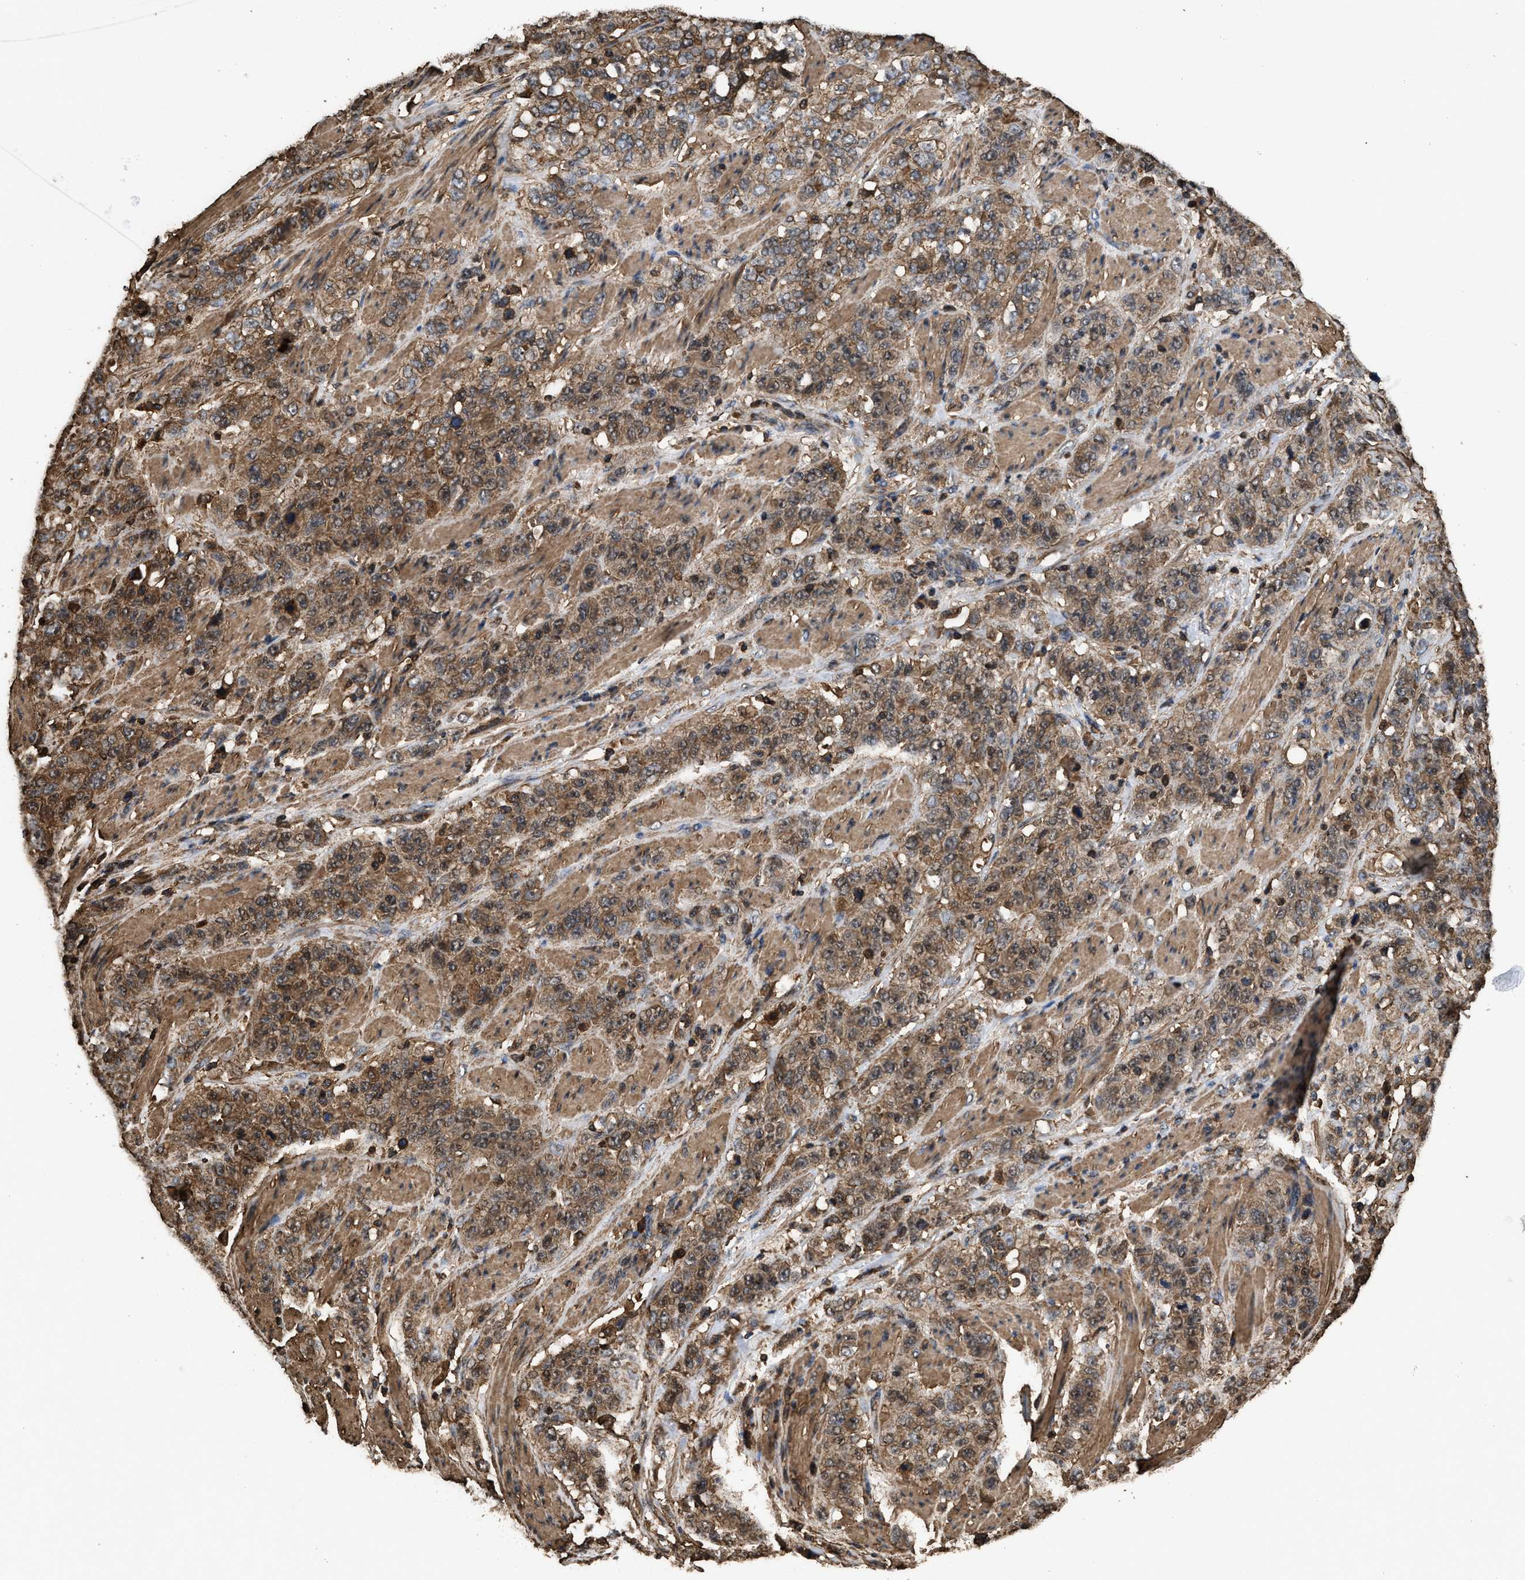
{"staining": {"intensity": "moderate", "quantity": ">75%", "location": "cytoplasmic/membranous"}, "tissue": "stomach cancer", "cell_type": "Tumor cells", "image_type": "cancer", "snomed": [{"axis": "morphology", "description": "Adenocarcinoma, NOS"}, {"axis": "topography", "description": "Stomach"}], "caption": "Moderate cytoplasmic/membranous expression for a protein is identified in approximately >75% of tumor cells of stomach adenocarcinoma using immunohistochemistry.", "gene": "KBTBD2", "patient": {"sex": "male", "age": 48}}